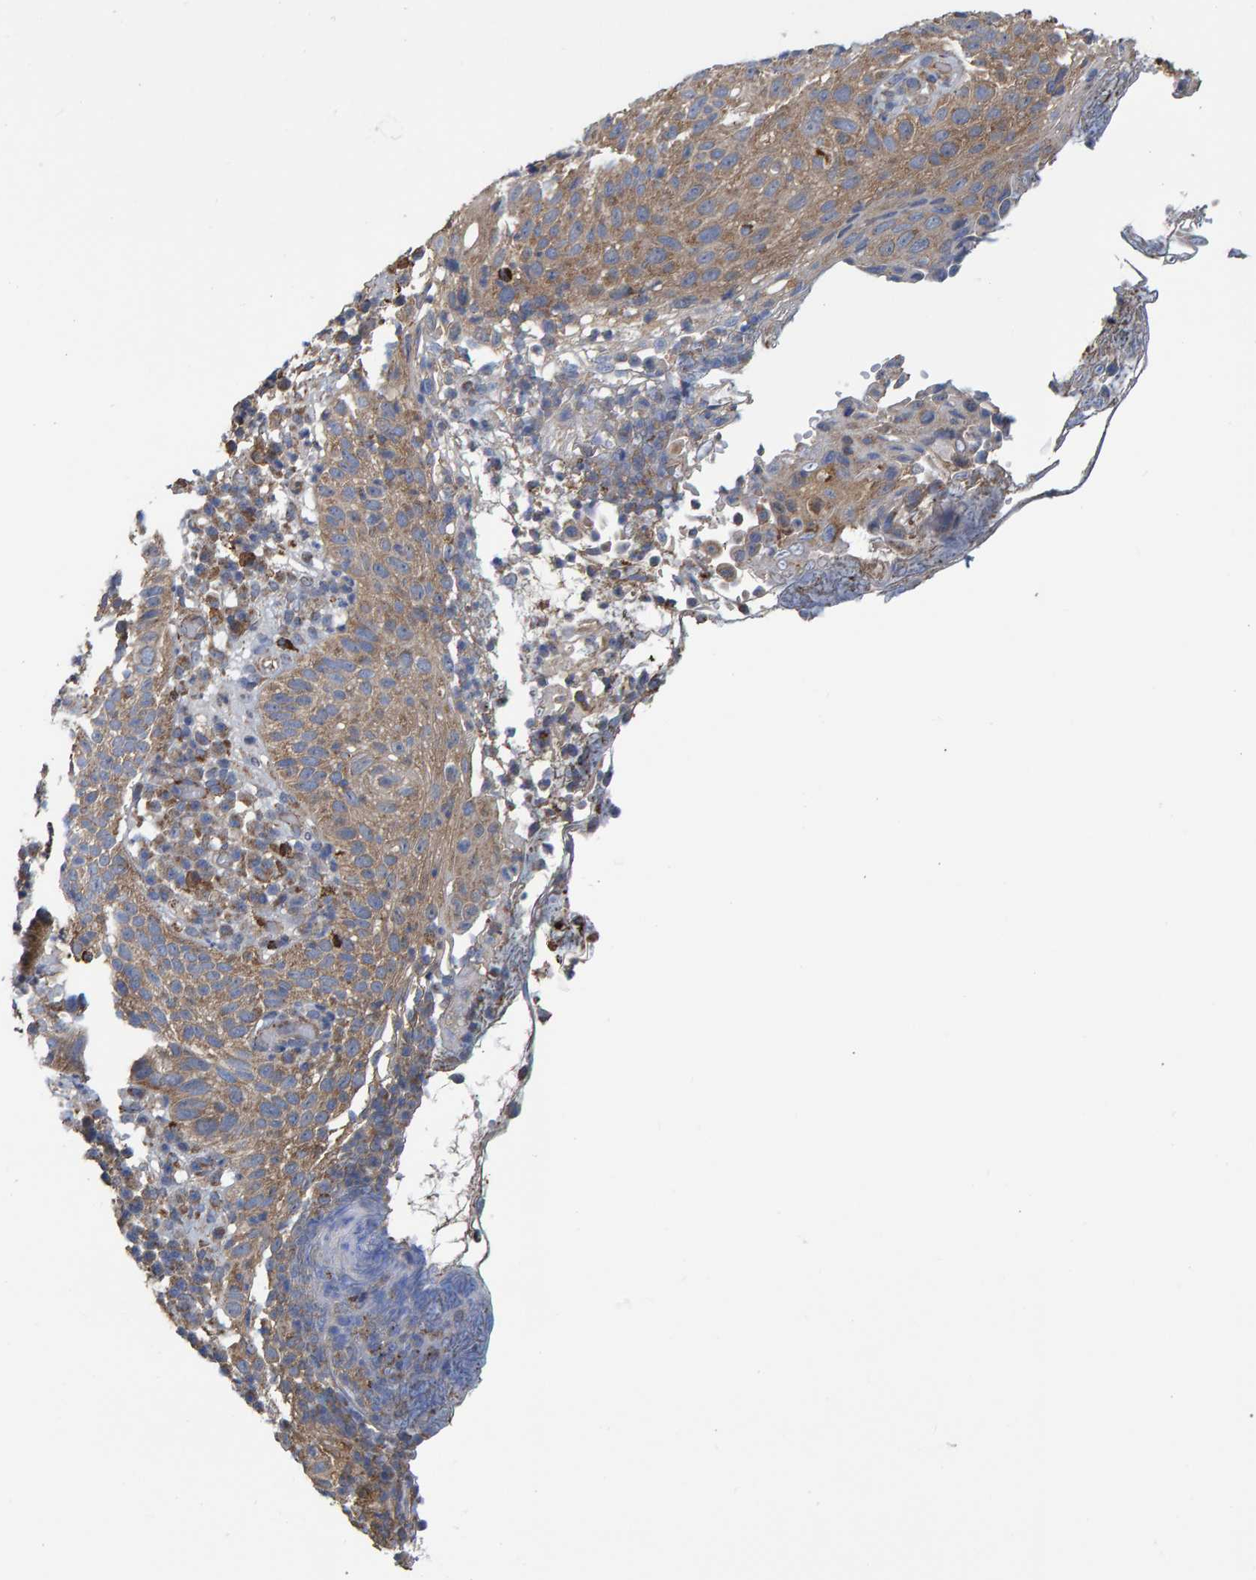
{"staining": {"intensity": "moderate", "quantity": ">75%", "location": "cytoplasmic/membranous"}, "tissue": "skin cancer", "cell_type": "Tumor cells", "image_type": "cancer", "snomed": [{"axis": "morphology", "description": "Squamous cell carcinoma in situ, NOS"}, {"axis": "morphology", "description": "Squamous cell carcinoma, NOS"}, {"axis": "topography", "description": "Skin"}], "caption": "This image reveals immunohistochemistry (IHC) staining of squamous cell carcinoma (skin), with medium moderate cytoplasmic/membranous staining in about >75% of tumor cells.", "gene": "LRSAM1", "patient": {"sex": "male", "age": 93}}